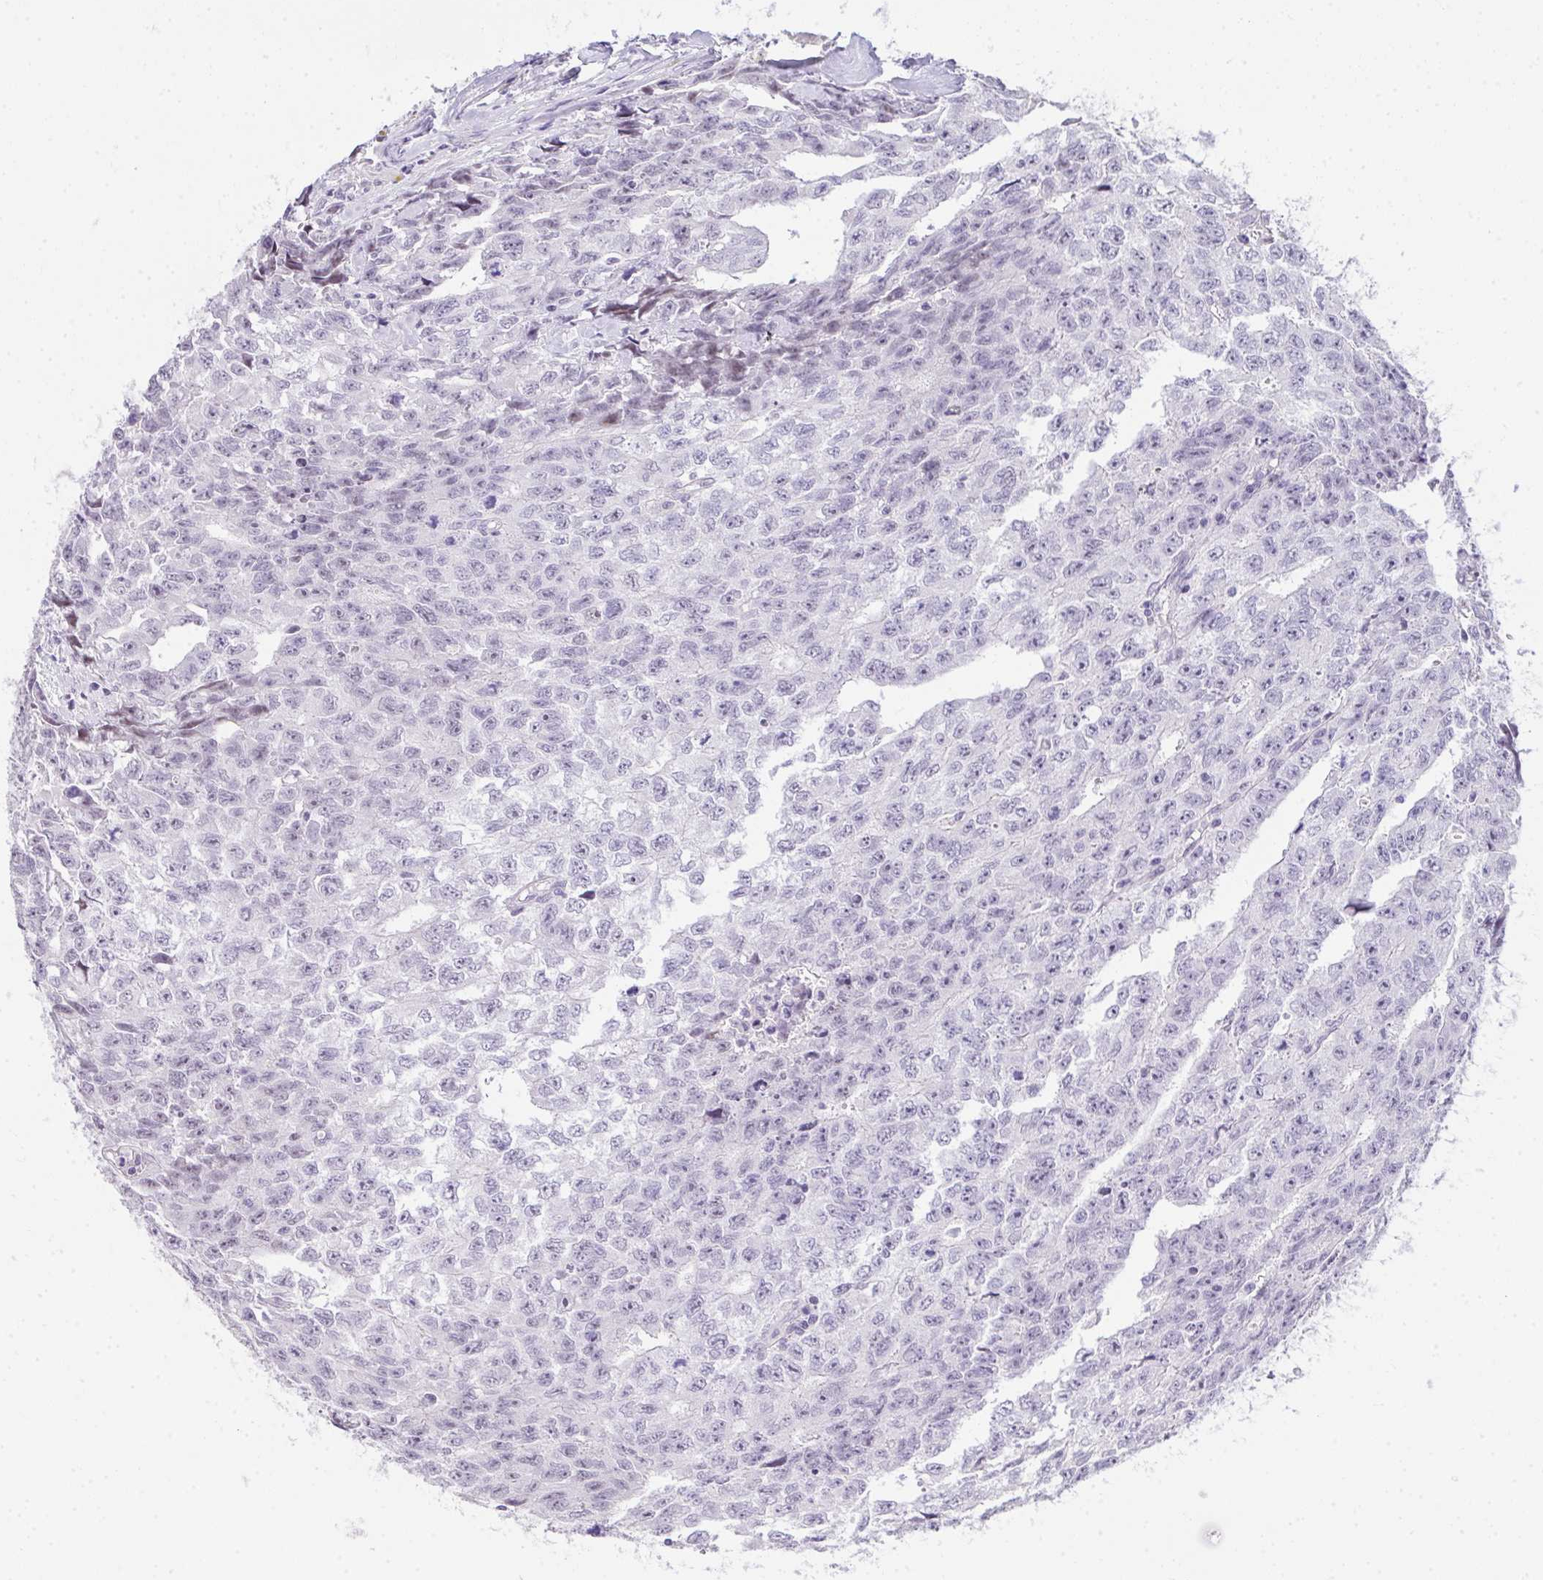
{"staining": {"intensity": "negative", "quantity": "none", "location": "none"}, "tissue": "testis cancer", "cell_type": "Tumor cells", "image_type": "cancer", "snomed": [{"axis": "morphology", "description": "Carcinoma, Embryonal, NOS"}, {"axis": "morphology", "description": "Teratoma, malignant, NOS"}, {"axis": "topography", "description": "Testis"}], "caption": "This histopathology image is of testis cancer (teratoma (malignant)) stained with immunohistochemistry (IHC) to label a protein in brown with the nuclei are counter-stained blue. There is no positivity in tumor cells.", "gene": "EID3", "patient": {"sex": "male", "age": 24}}